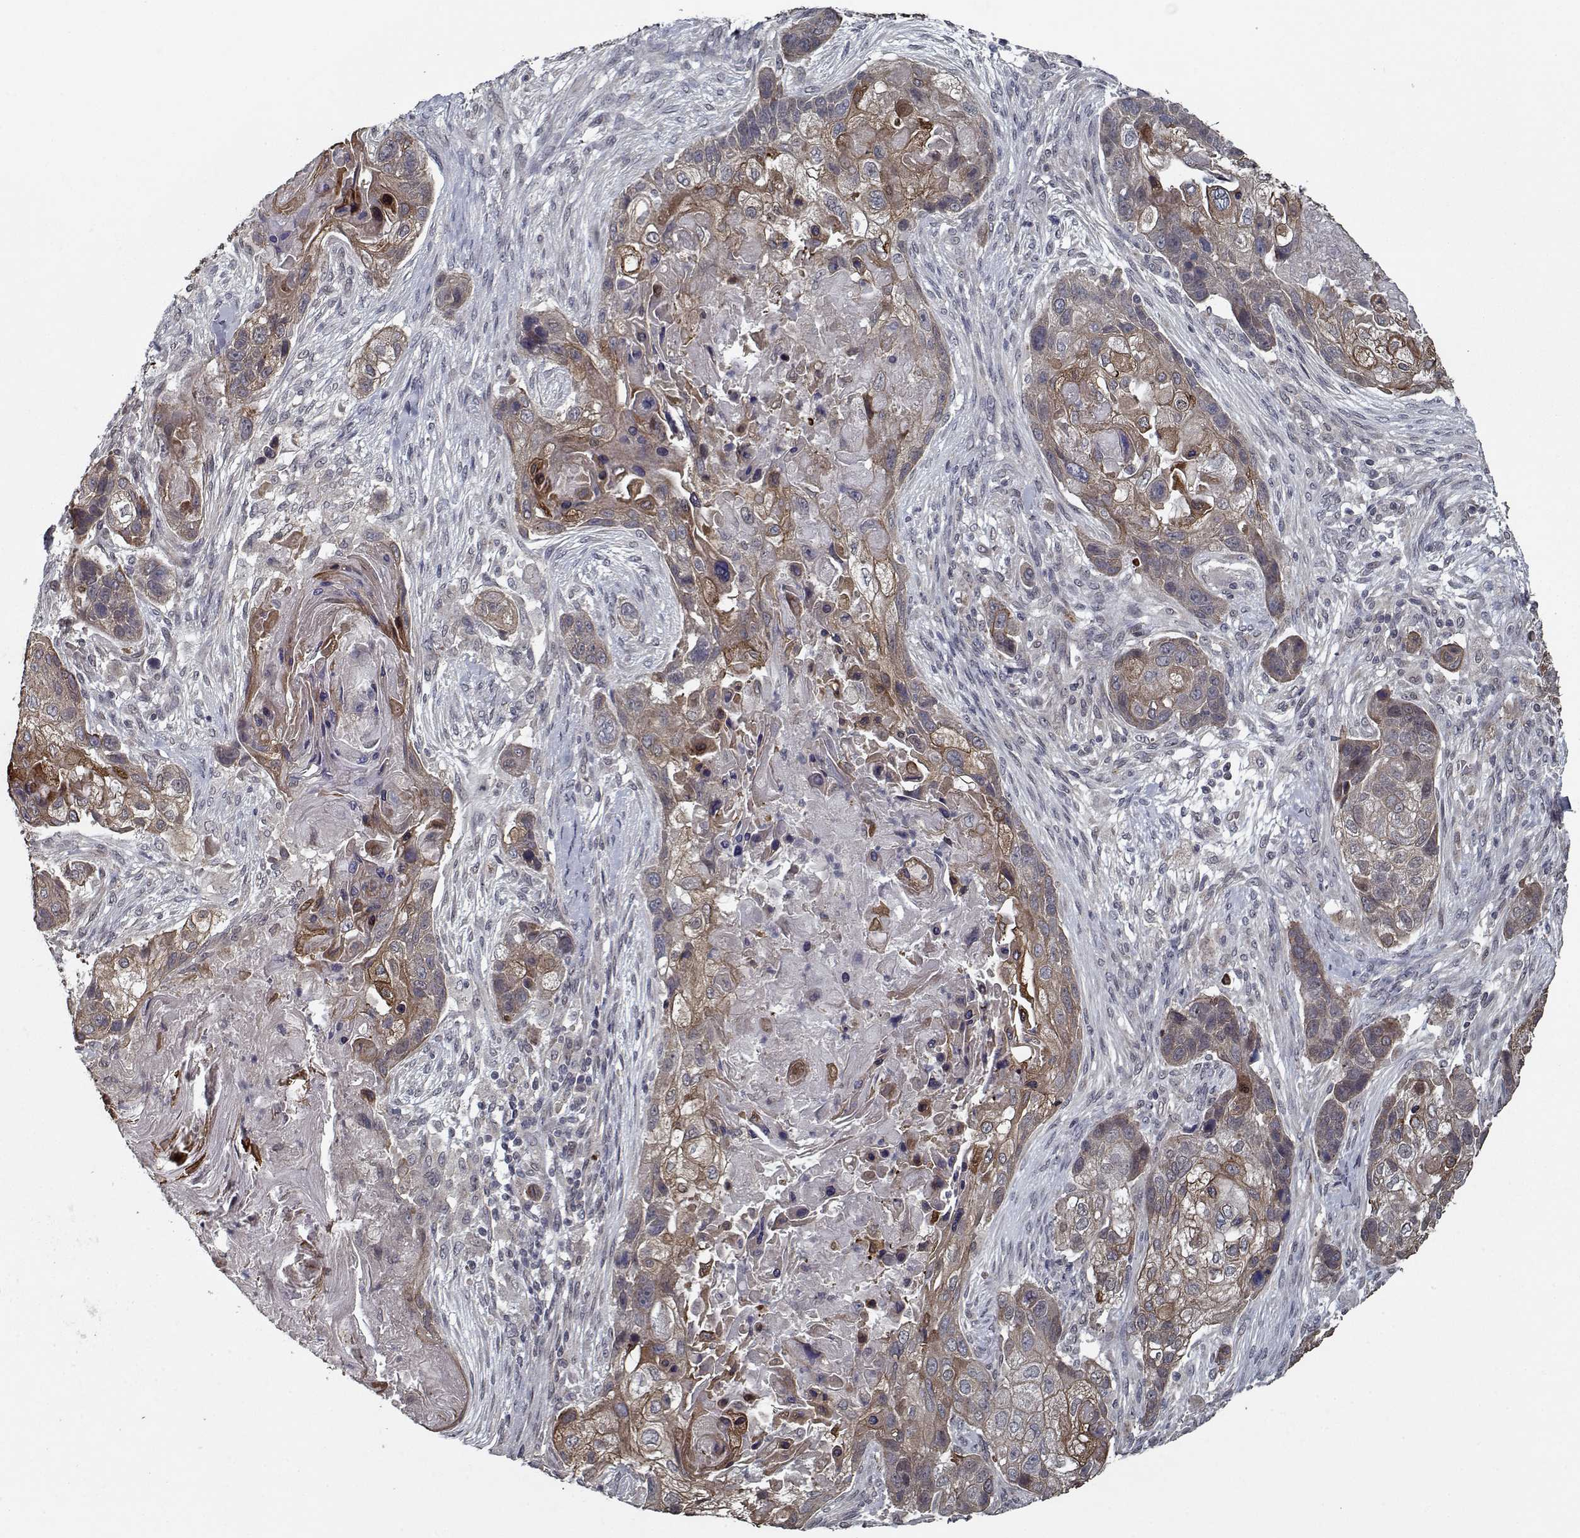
{"staining": {"intensity": "moderate", "quantity": "25%-75%", "location": "cytoplasmic/membranous"}, "tissue": "lung cancer", "cell_type": "Tumor cells", "image_type": "cancer", "snomed": [{"axis": "morphology", "description": "Squamous cell carcinoma, NOS"}, {"axis": "topography", "description": "Lung"}], "caption": "This image demonstrates IHC staining of human lung squamous cell carcinoma, with medium moderate cytoplasmic/membranous positivity in approximately 25%-75% of tumor cells.", "gene": "NLK", "patient": {"sex": "male", "age": 69}}